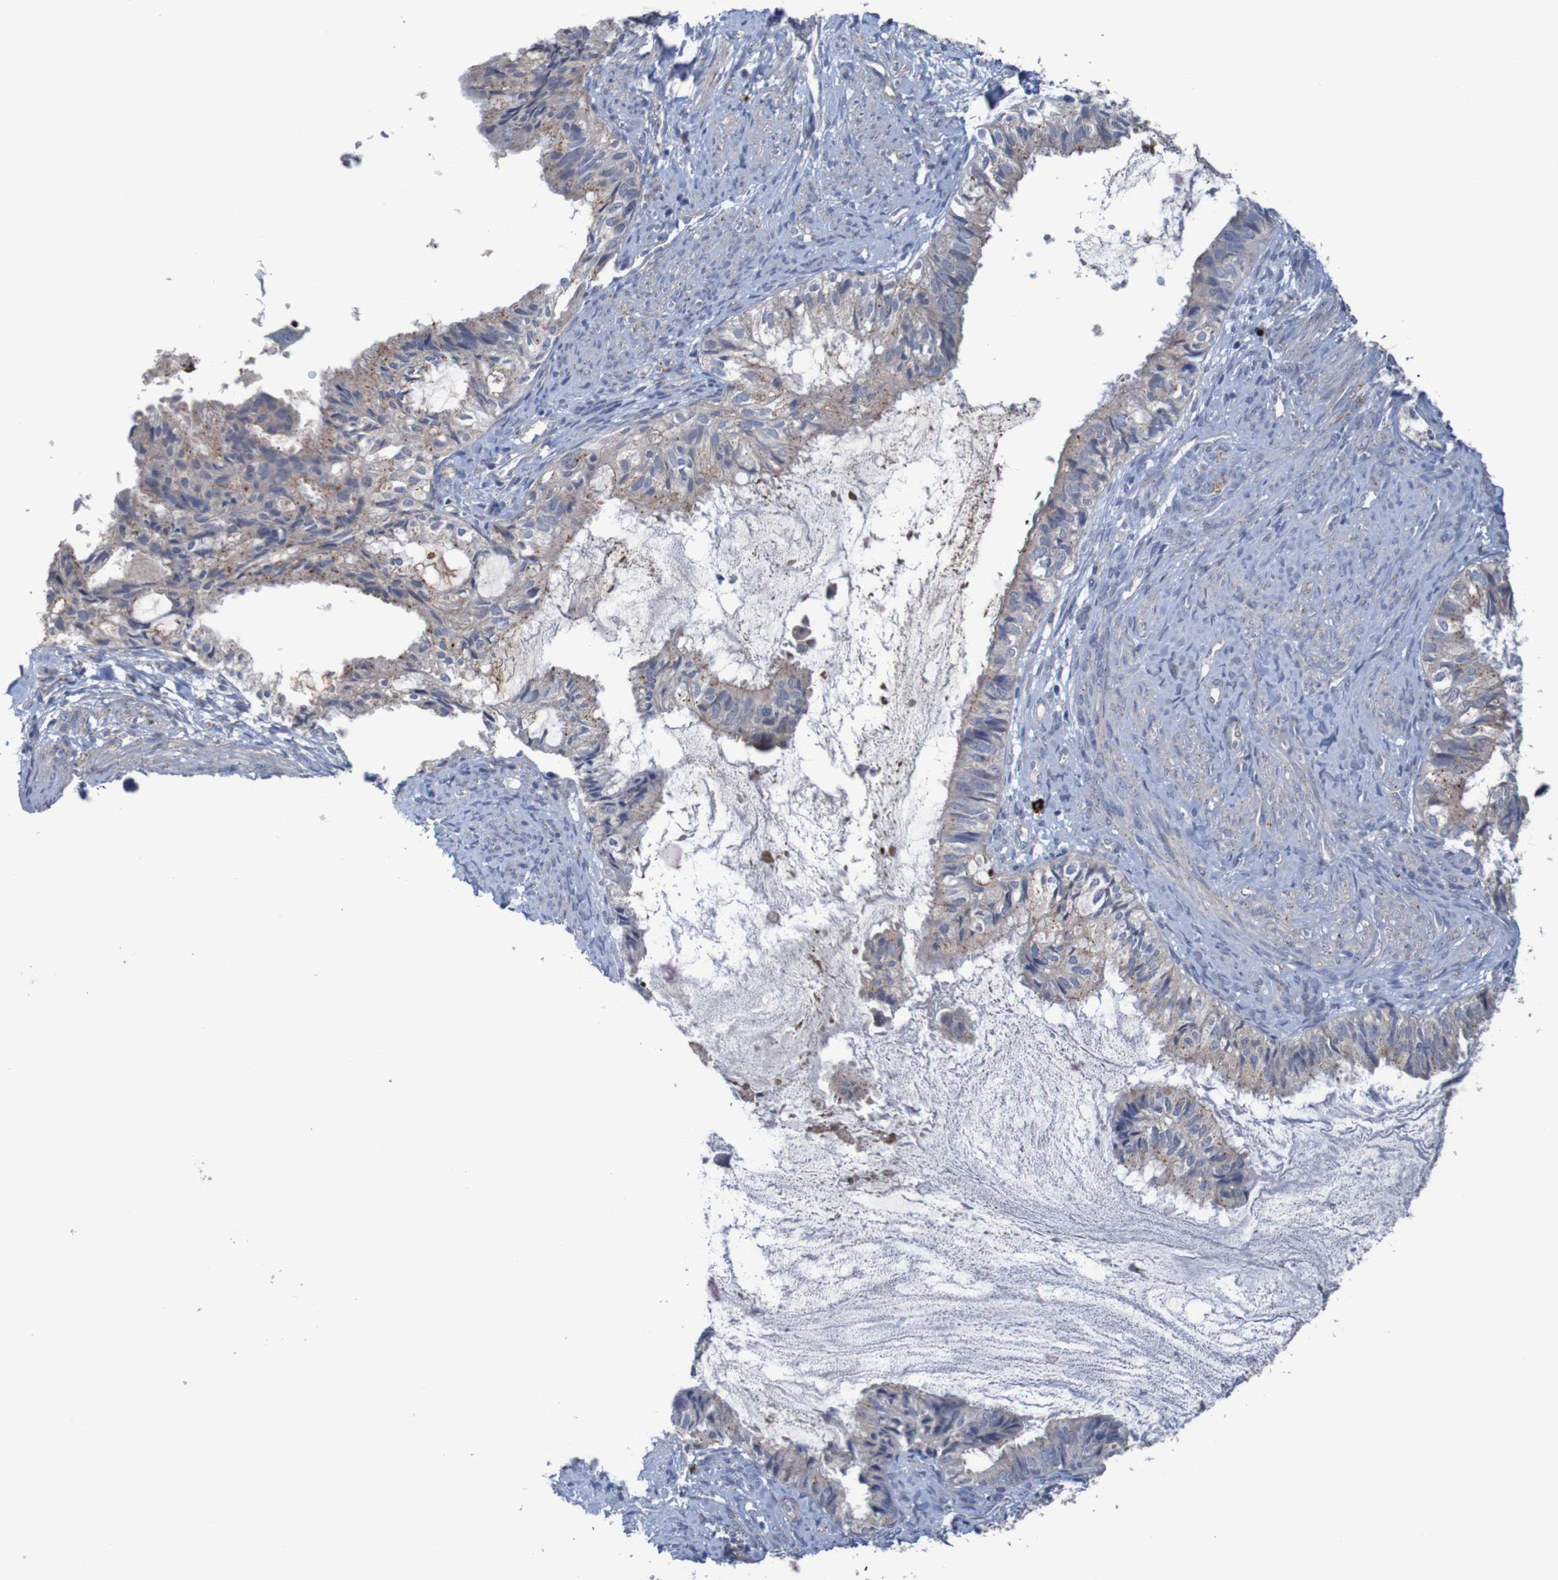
{"staining": {"intensity": "weak", "quantity": ">75%", "location": "cytoplasmic/membranous"}, "tissue": "cervical cancer", "cell_type": "Tumor cells", "image_type": "cancer", "snomed": [{"axis": "morphology", "description": "Normal tissue, NOS"}, {"axis": "morphology", "description": "Adenocarcinoma, NOS"}, {"axis": "topography", "description": "Cervix"}, {"axis": "topography", "description": "Endometrium"}], "caption": "Cervical cancer stained with DAB IHC shows low levels of weak cytoplasmic/membranous staining in about >75% of tumor cells. The protein of interest is shown in brown color, while the nuclei are stained blue.", "gene": "ANGPT4", "patient": {"sex": "female", "age": 86}}